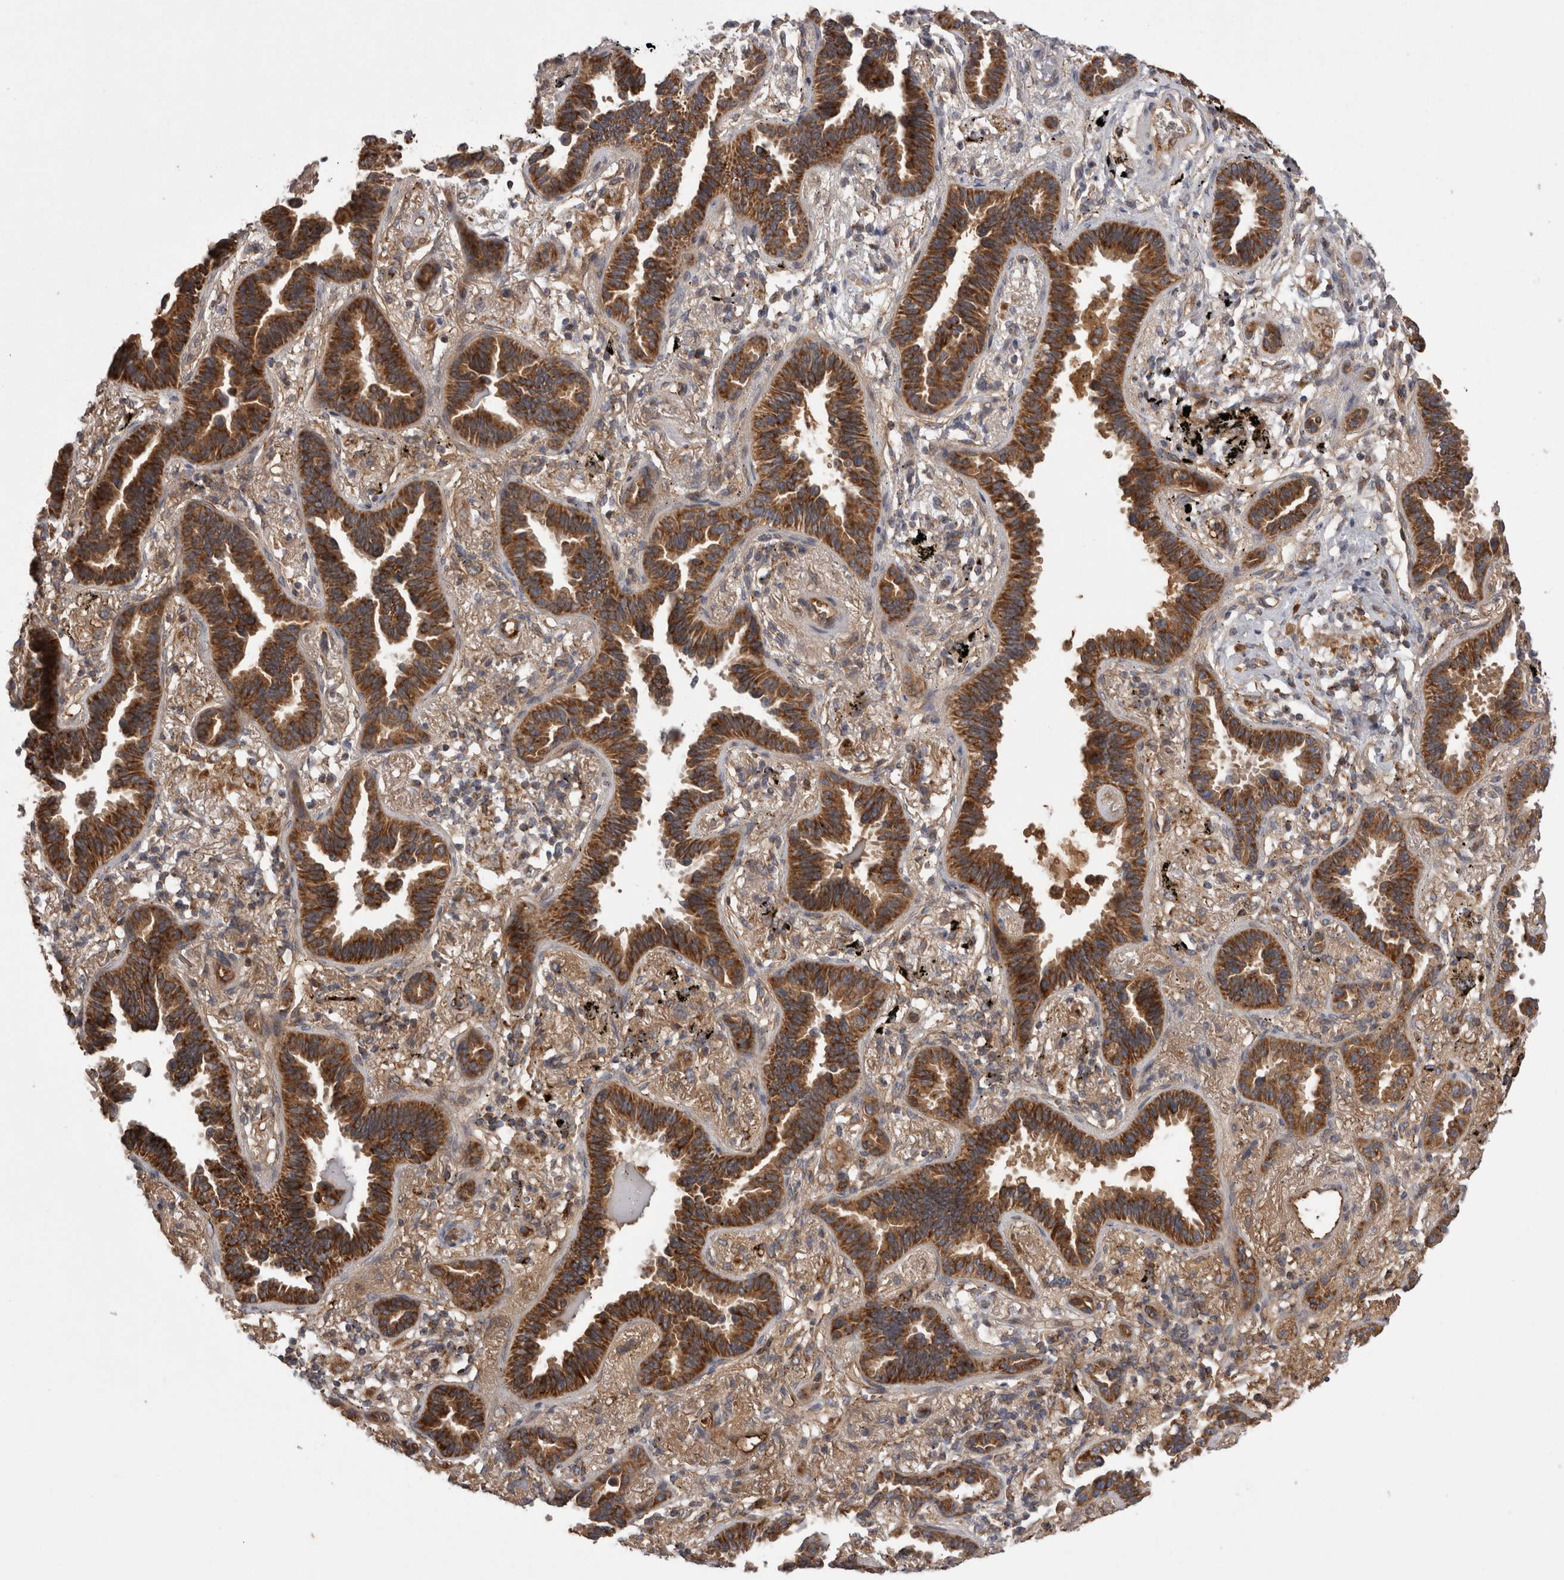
{"staining": {"intensity": "strong", "quantity": ">75%", "location": "cytoplasmic/membranous"}, "tissue": "lung cancer", "cell_type": "Tumor cells", "image_type": "cancer", "snomed": [{"axis": "morphology", "description": "Adenocarcinoma, NOS"}, {"axis": "topography", "description": "Lung"}], "caption": "The immunohistochemical stain highlights strong cytoplasmic/membranous staining in tumor cells of lung cancer tissue.", "gene": "DARS2", "patient": {"sex": "male", "age": 59}}